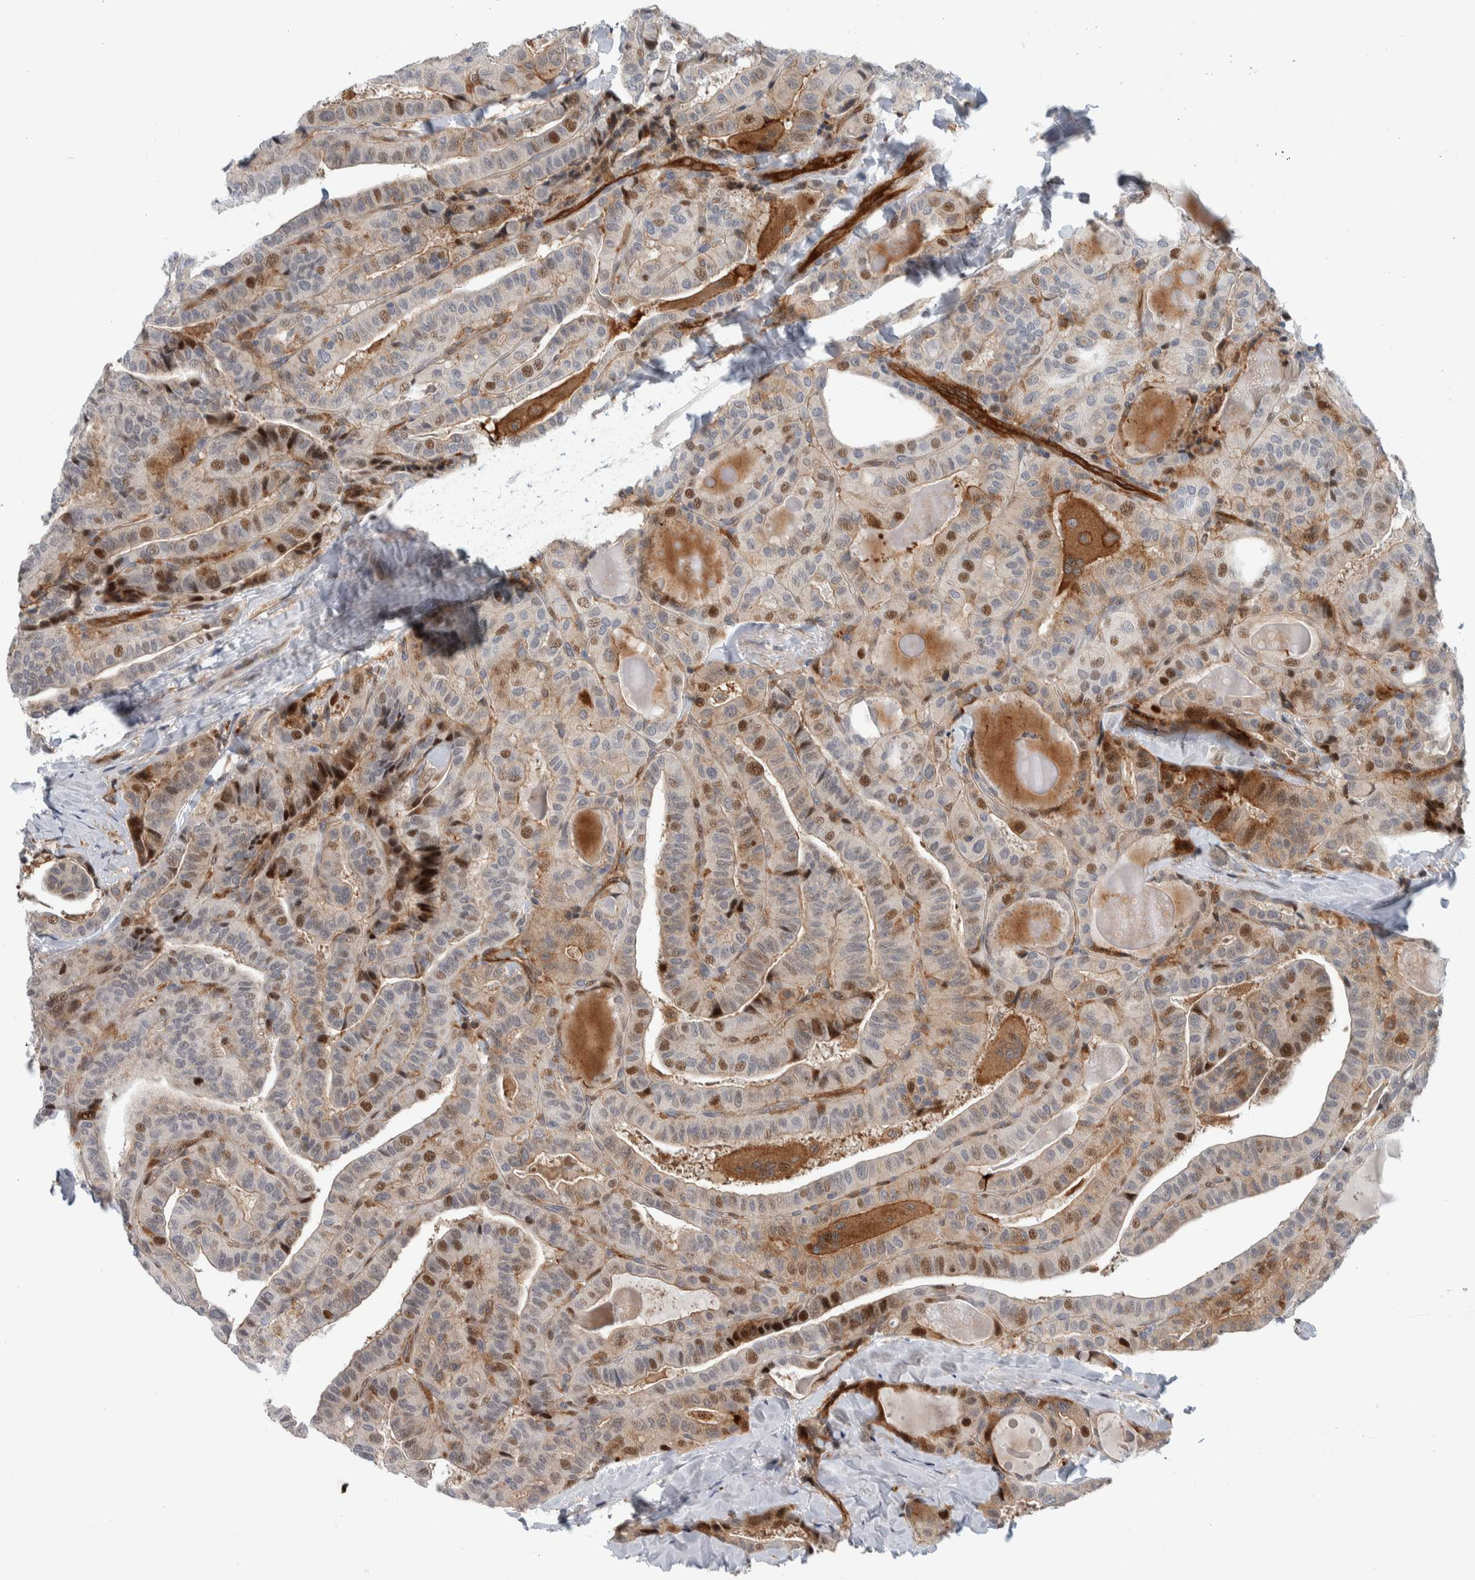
{"staining": {"intensity": "moderate", "quantity": "25%-75%", "location": "cytoplasmic/membranous,nuclear"}, "tissue": "thyroid cancer", "cell_type": "Tumor cells", "image_type": "cancer", "snomed": [{"axis": "morphology", "description": "Papillary adenocarcinoma, NOS"}, {"axis": "topography", "description": "Thyroid gland"}], "caption": "This is a histology image of immunohistochemistry (IHC) staining of thyroid papillary adenocarcinoma, which shows moderate positivity in the cytoplasmic/membranous and nuclear of tumor cells.", "gene": "MSL1", "patient": {"sex": "male", "age": 77}}